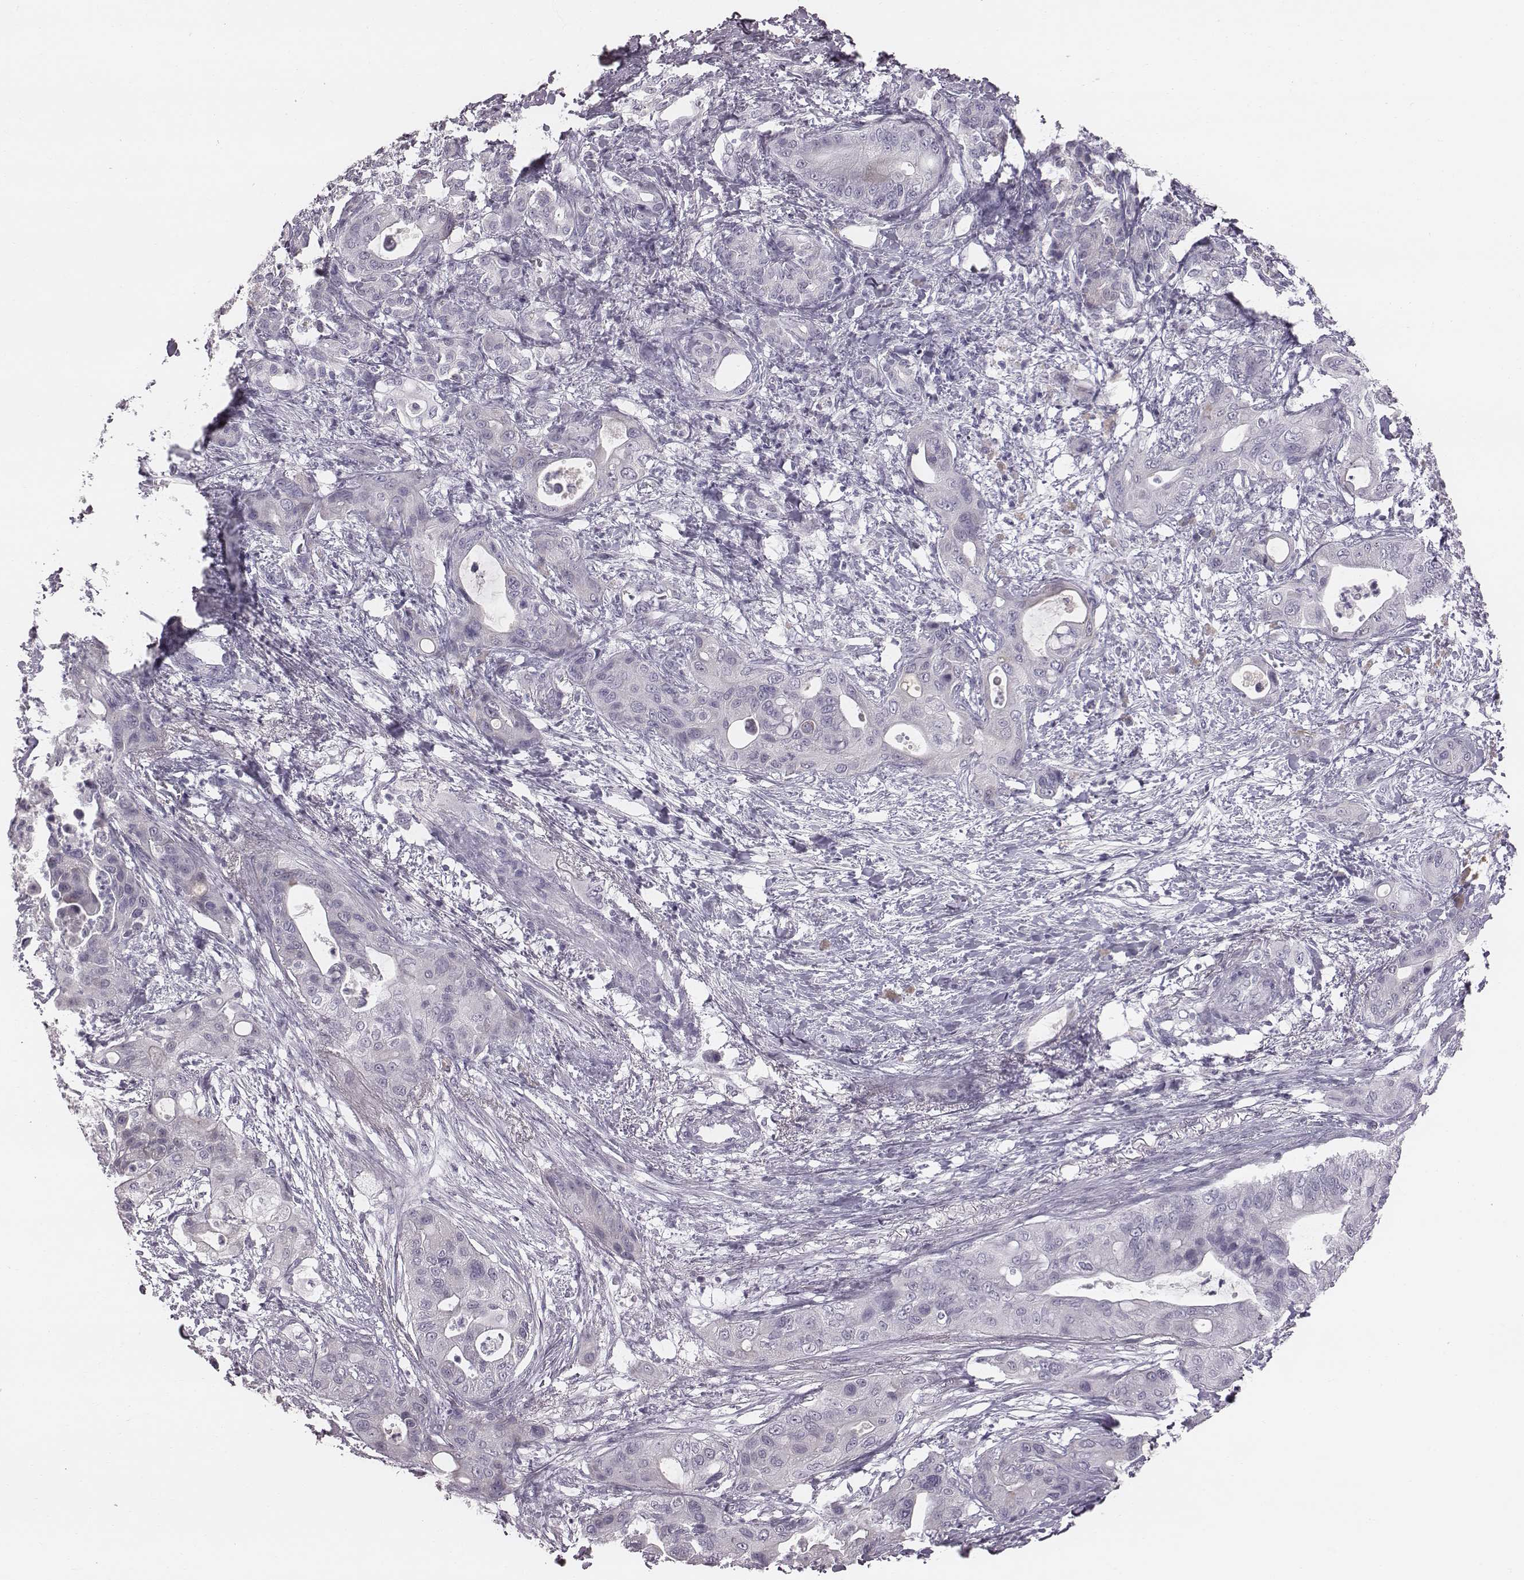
{"staining": {"intensity": "negative", "quantity": "none", "location": "none"}, "tissue": "pancreatic cancer", "cell_type": "Tumor cells", "image_type": "cancer", "snomed": [{"axis": "morphology", "description": "Adenocarcinoma, NOS"}, {"axis": "topography", "description": "Pancreas"}], "caption": "DAB immunohistochemical staining of human pancreatic cancer (adenocarcinoma) reveals no significant positivity in tumor cells.", "gene": "PDE8B", "patient": {"sex": "male", "age": 71}}